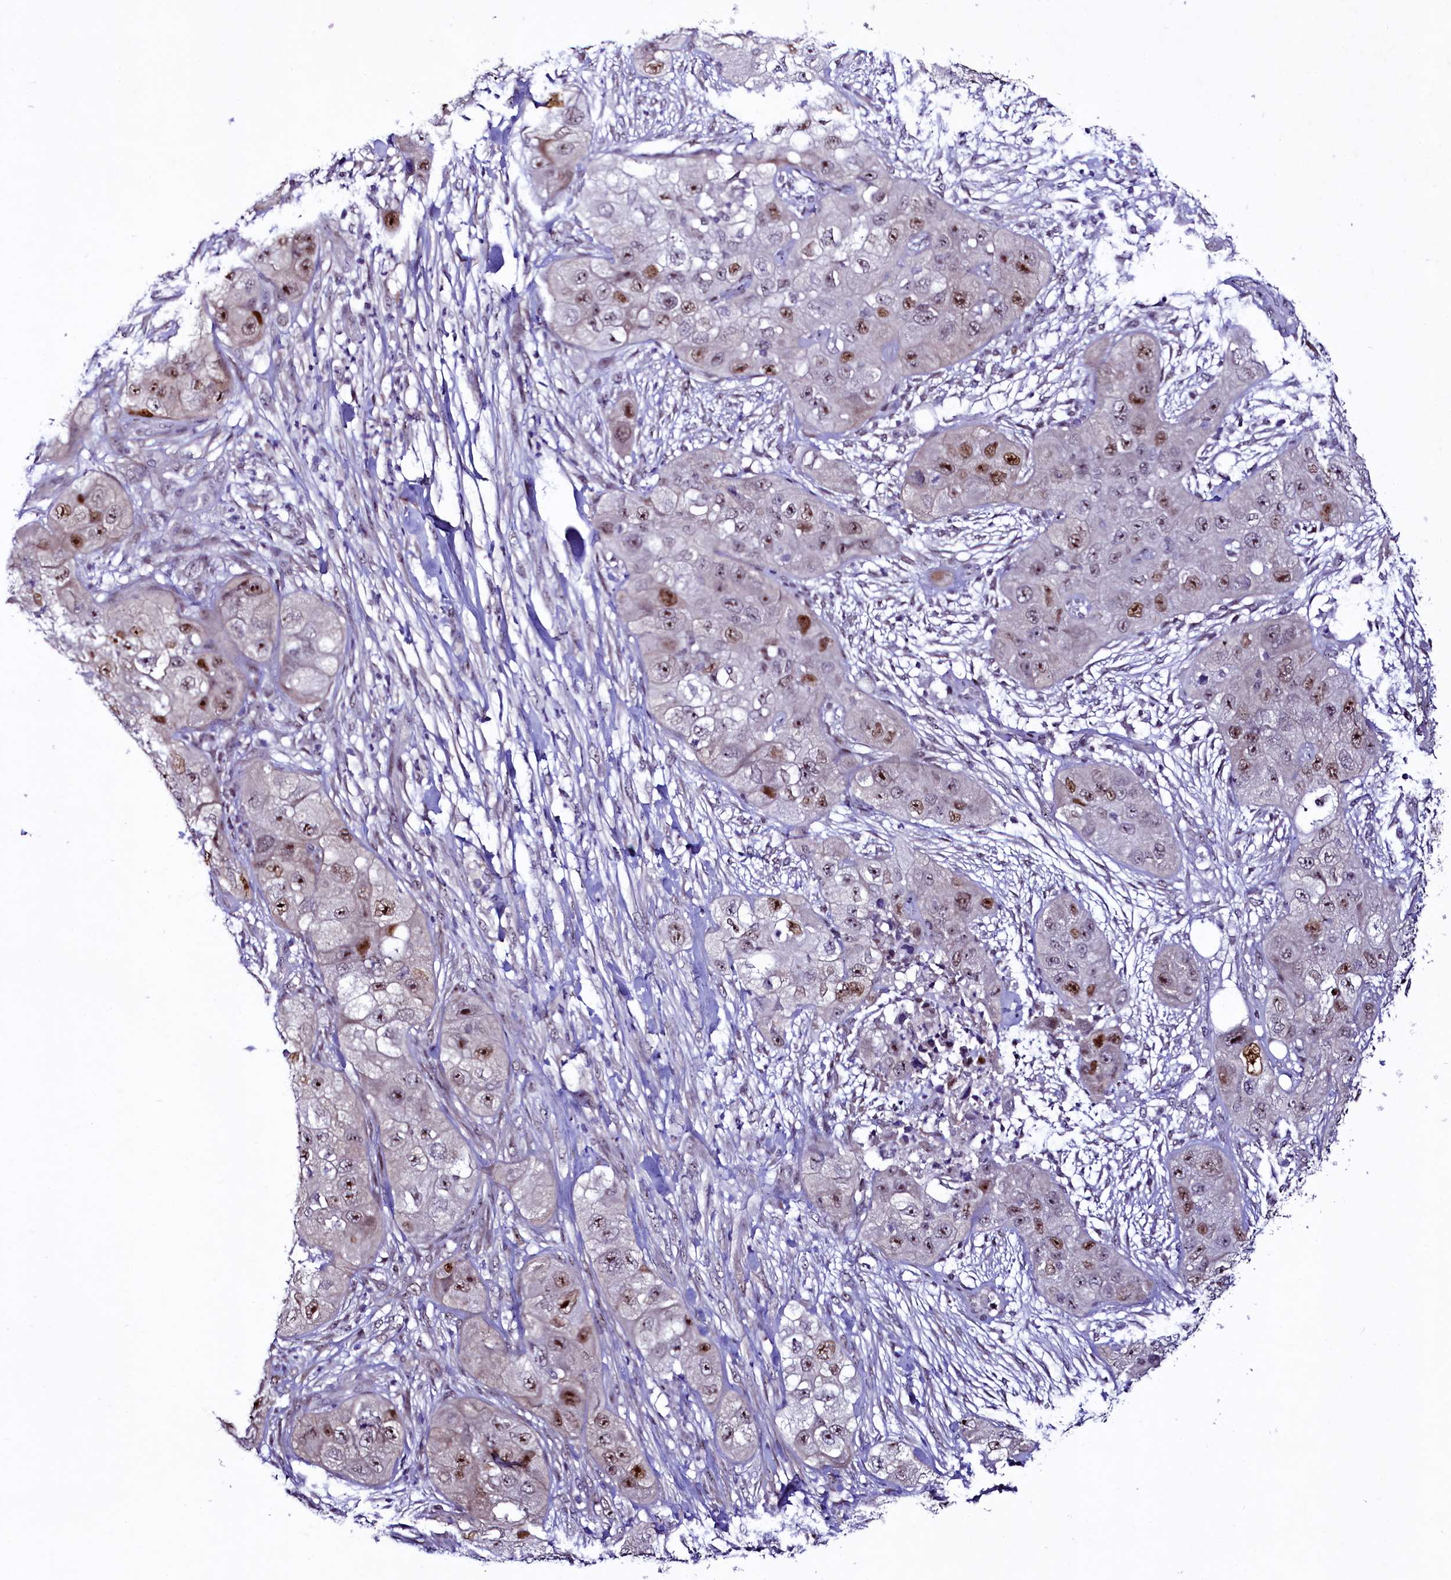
{"staining": {"intensity": "moderate", "quantity": ">75%", "location": "nuclear"}, "tissue": "skin cancer", "cell_type": "Tumor cells", "image_type": "cancer", "snomed": [{"axis": "morphology", "description": "Squamous cell carcinoma, NOS"}, {"axis": "topography", "description": "Skin"}, {"axis": "topography", "description": "Subcutis"}], "caption": "DAB immunohistochemical staining of human skin cancer (squamous cell carcinoma) shows moderate nuclear protein staining in approximately >75% of tumor cells. (DAB IHC with brightfield microscopy, high magnification).", "gene": "LEUTX", "patient": {"sex": "male", "age": 73}}